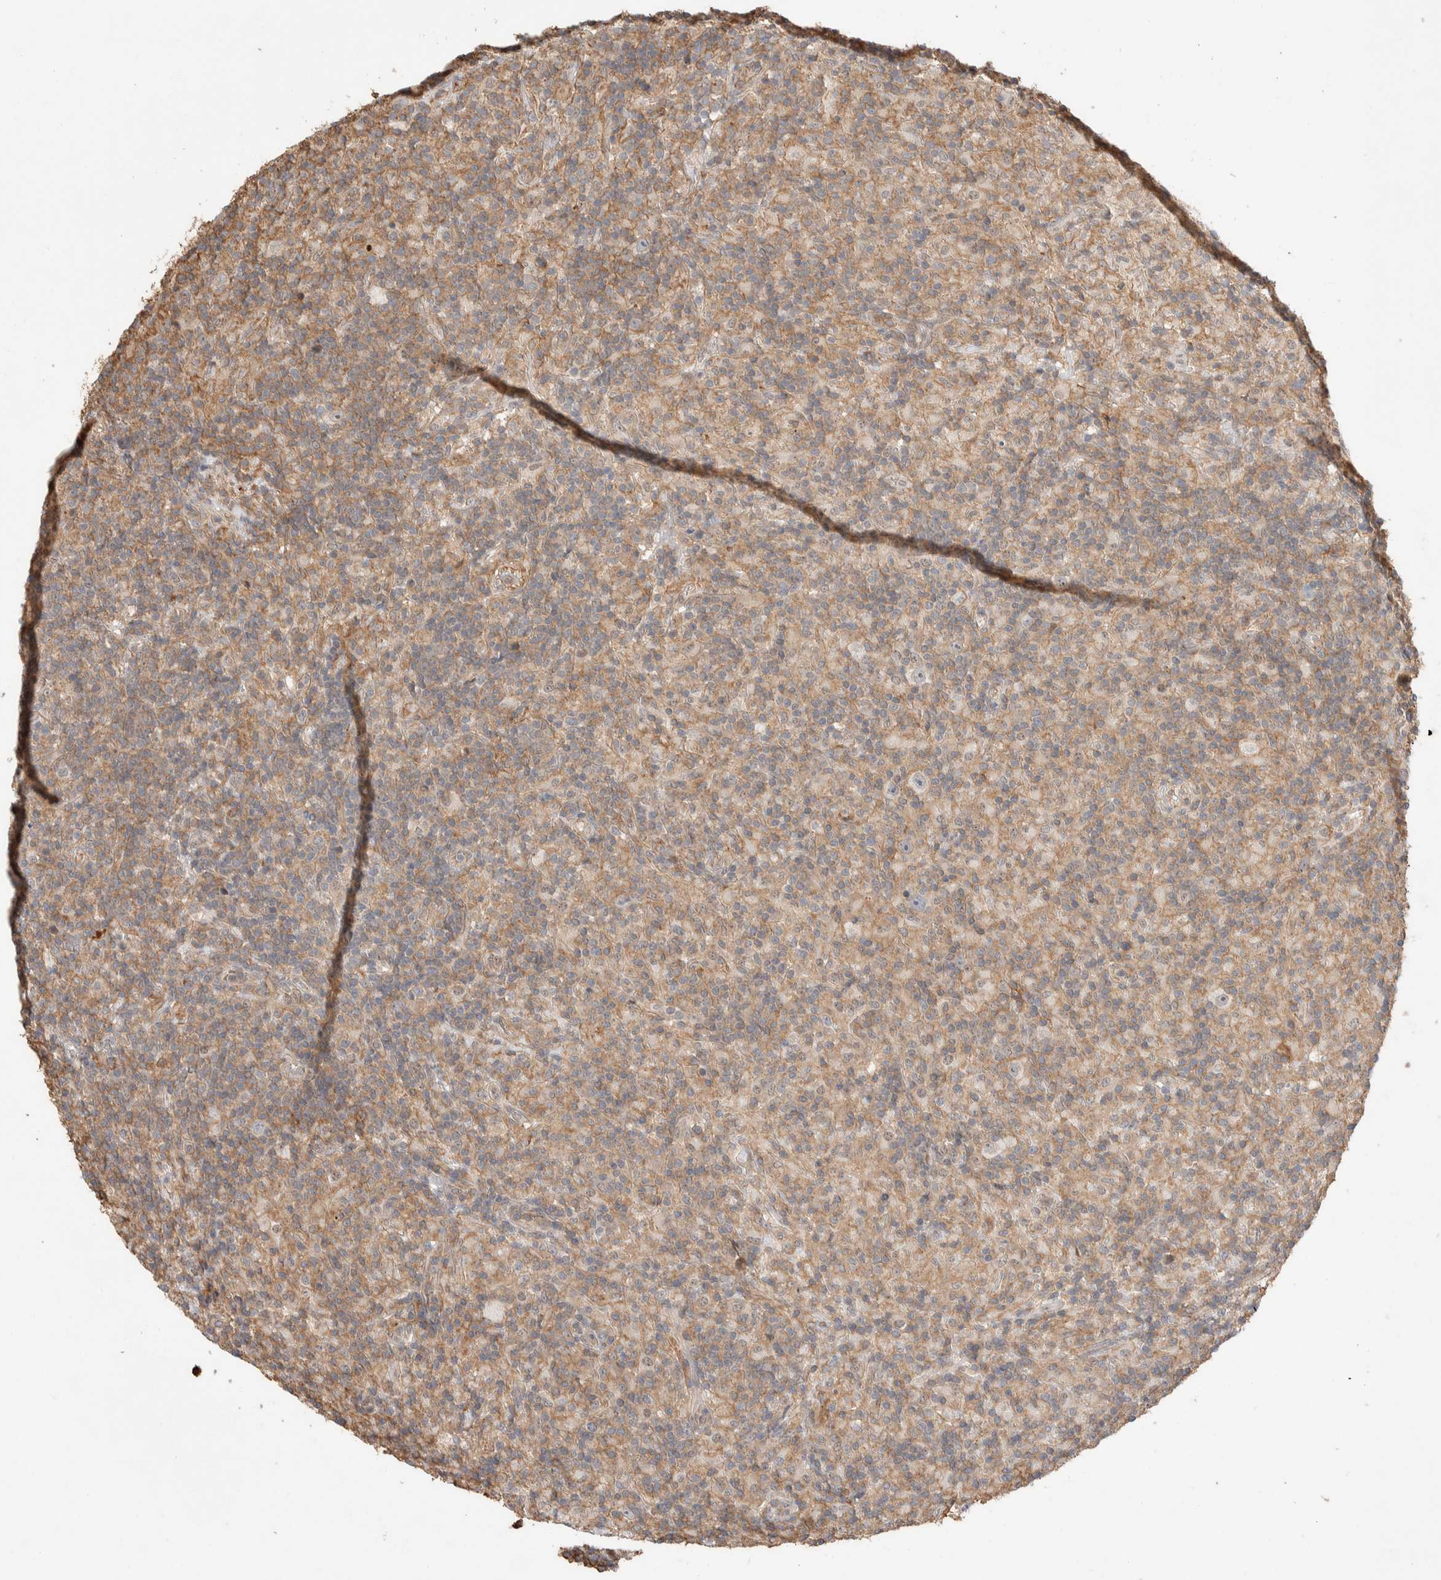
{"staining": {"intensity": "weak", "quantity": "<25%", "location": "cytoplasmic/membranous"}, "tissue": "lymphoma", "cell_type": "Tumor cells", "image_type": "cancer", "snomed": [{"axis": "morphology", "description": "Hodgkin's disease, NOS"}, {"axis": "topography", "description": "Lymph node"}], "caption": "Tumor cells show no significant positivity in Hodgkin's disease. (Brightfield microscopy of DAB IHC at high magnification).", "gene": "ZNF704", "patient": {"sex": "male", "age": 70}}